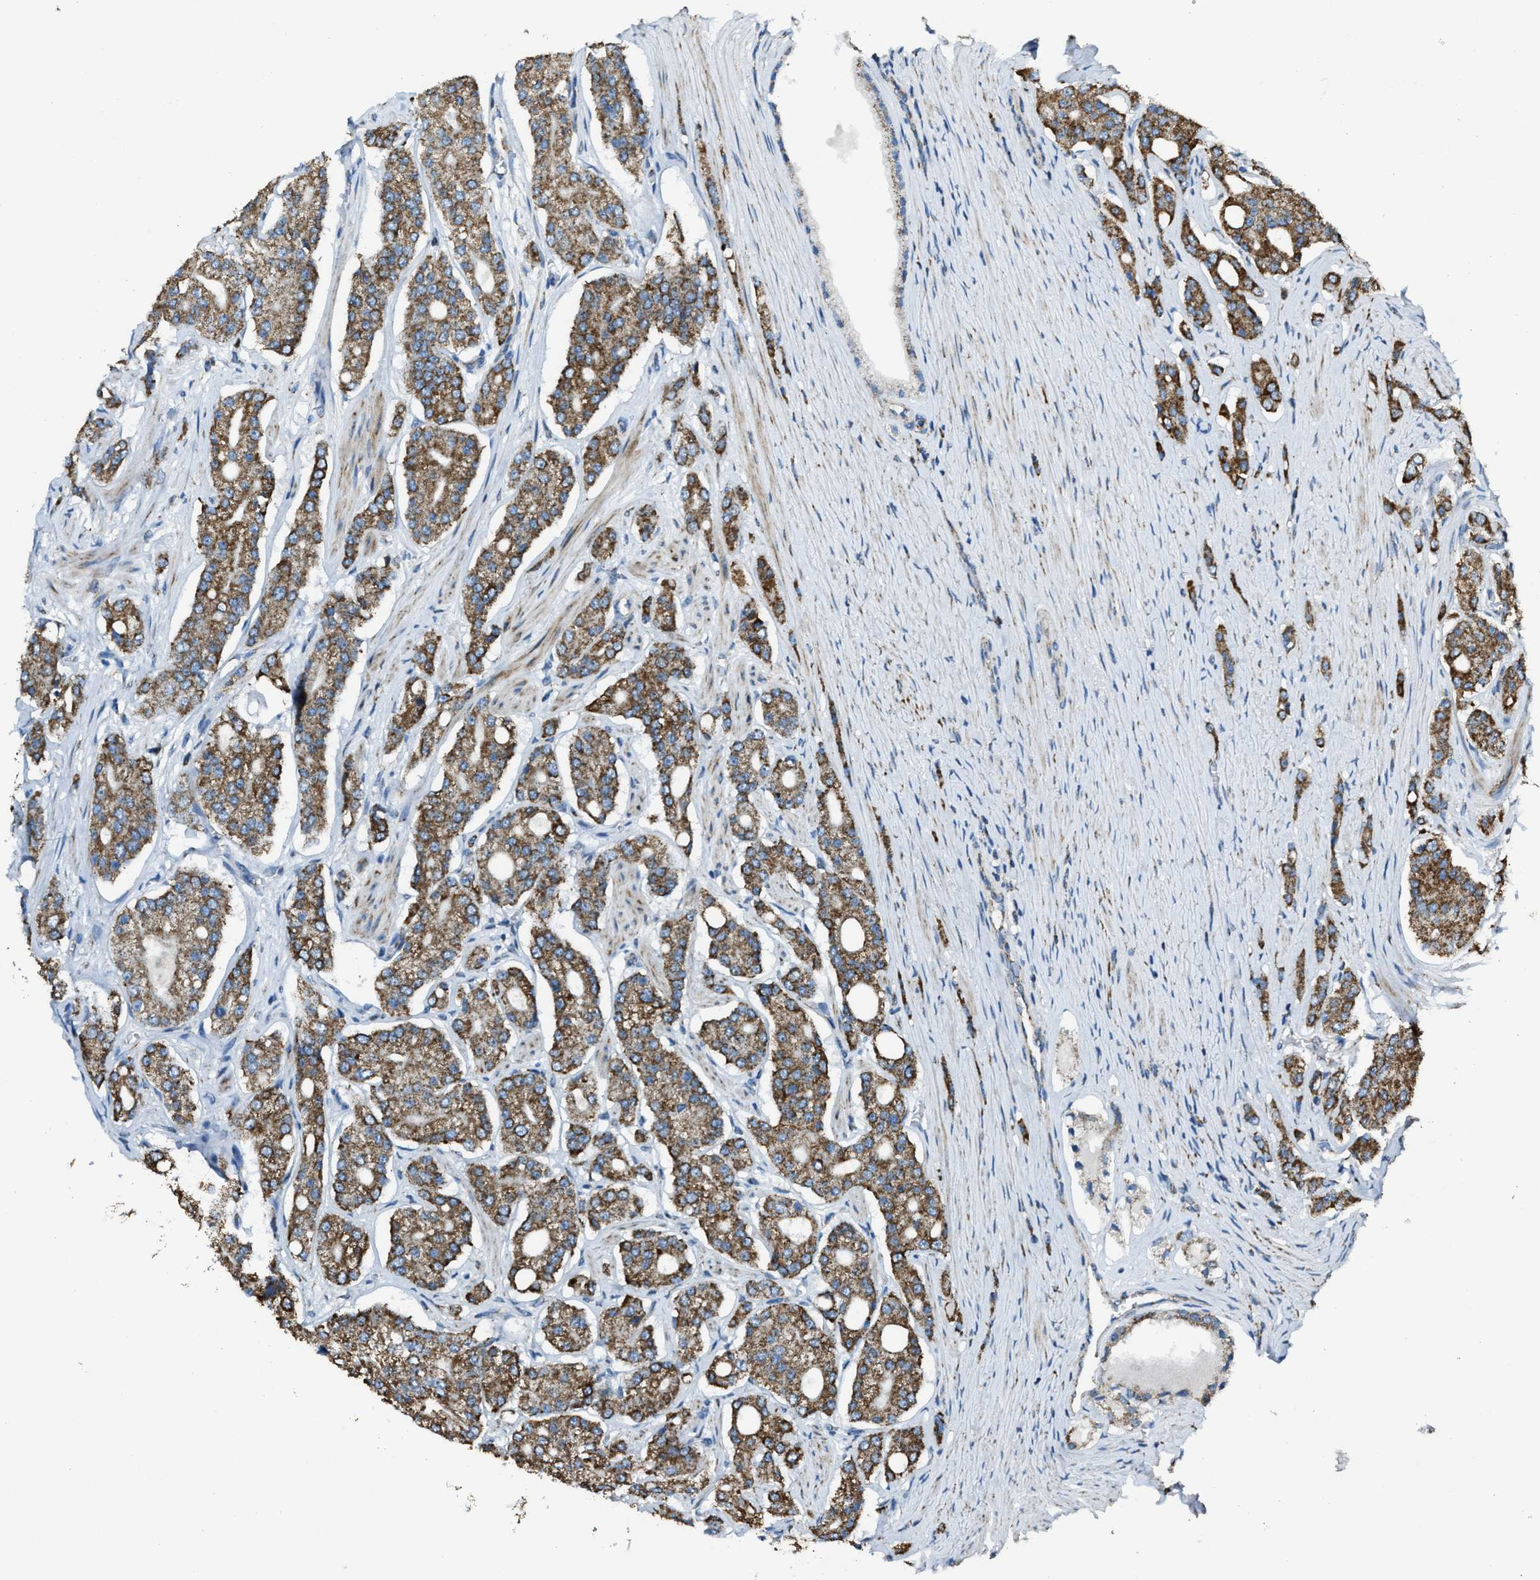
{"staining": {"intensity": "moderate", "quantity": ">75%", "location": "cytoplasmic/membranous"}, "tissue": "prostate cancer", "cell_type": "Tumor cells", "image_type": "cancer", "snomed": [{"axis": "morphology", "description": "Adenocarcinoma, High grade"}, {"axis": "topography", "description": "Prostate"}], "caption": "Immunohistochemical staining of human prostate cancer demonstrates medium levels of moderate cytoplasmic/membranous protein staining in approximately >75% of tumor cells.", "gene": "SLC25A11", "patient": {"sex": "male", "age": 71}}